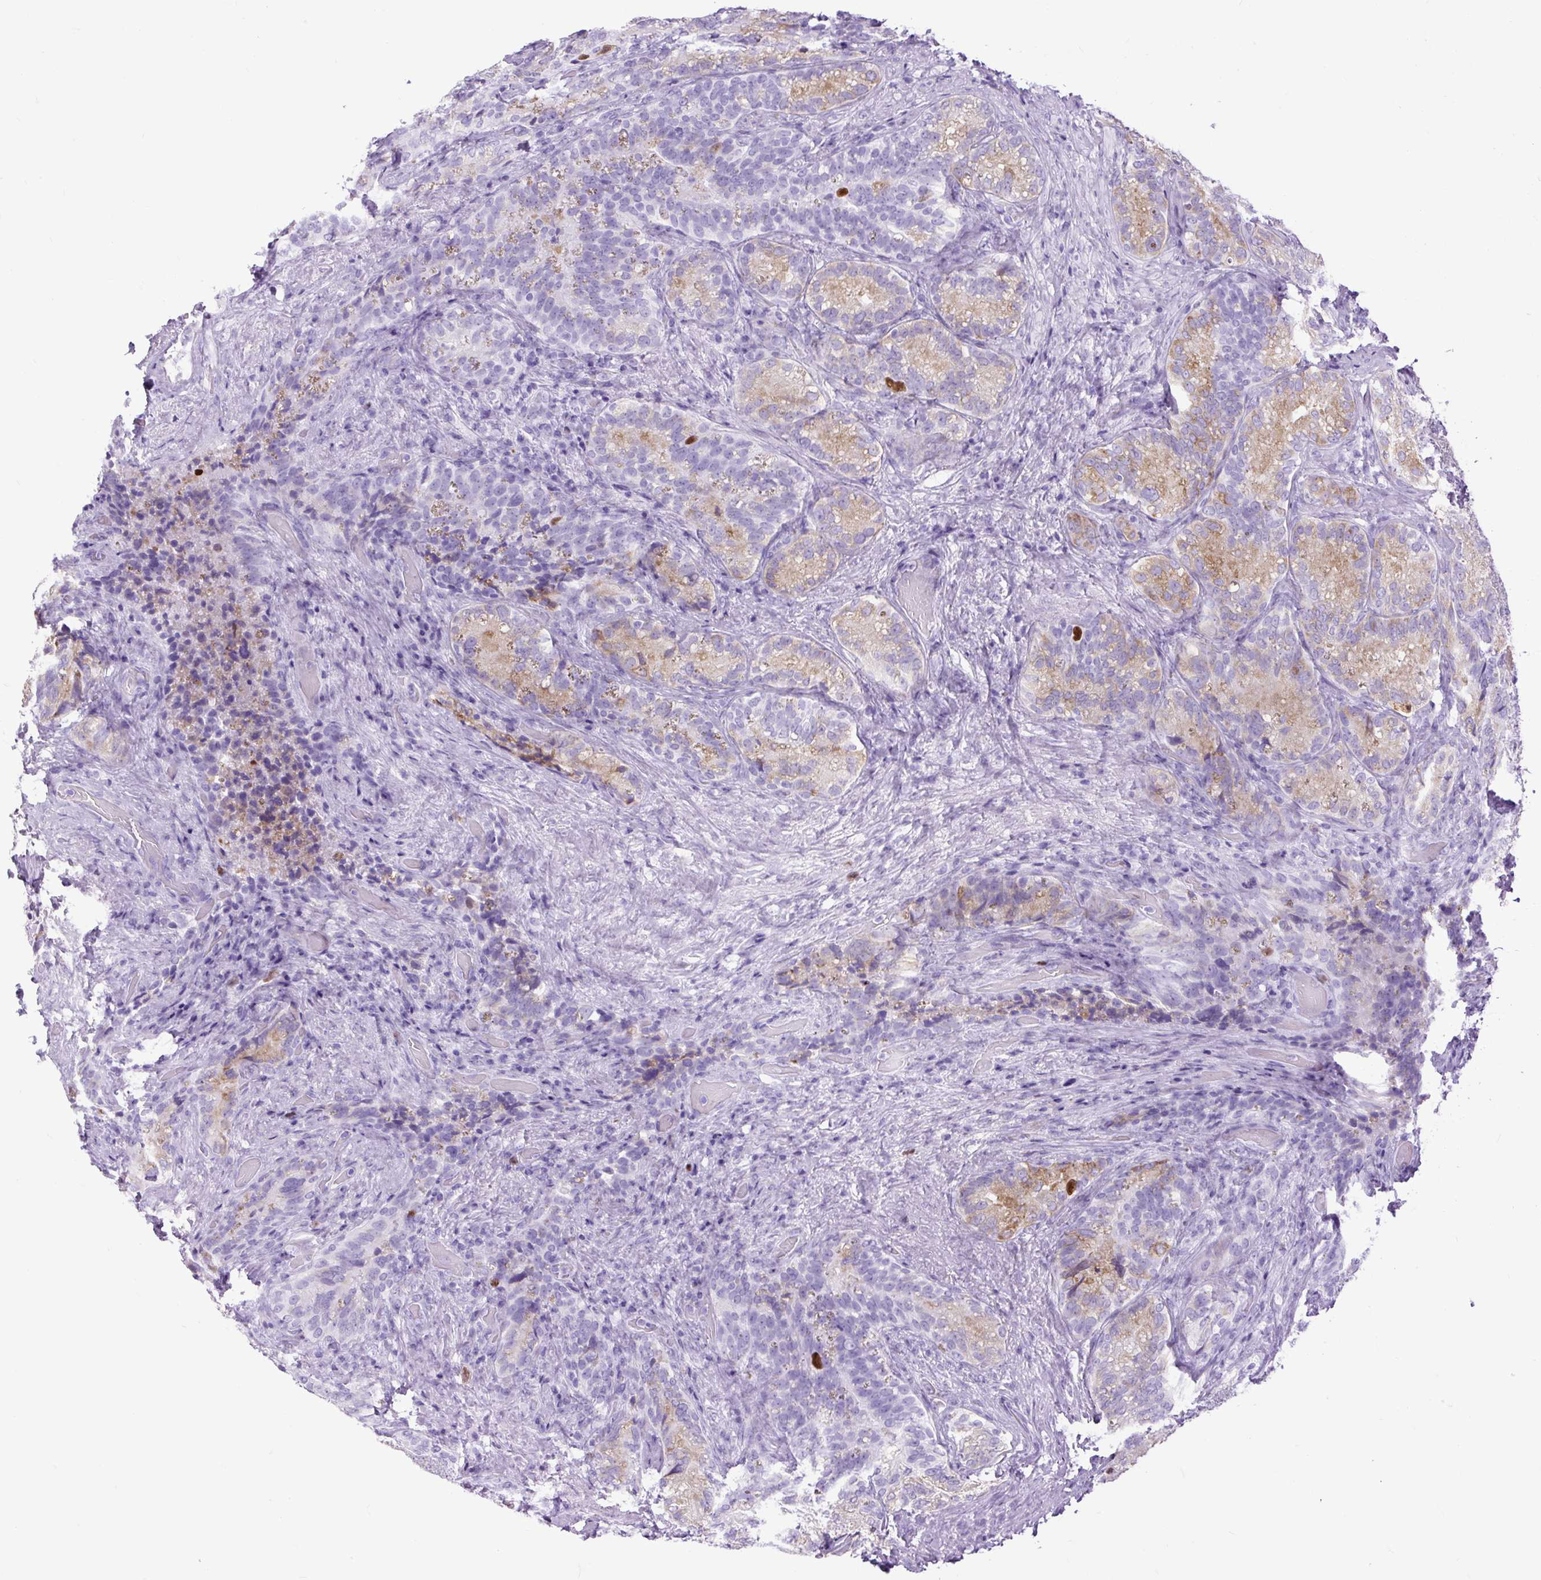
{"staining": {"intensity": "moderate", "quantity": "25%-75%", "location": "cytoplasmic/membranous"}, "tissue": "seminal vesicle", "cell_type": "Glandular cells", "image_type": "normal", "snomed": [{"axis": "morphology", "description": "Normal tissue, NOS"}, {"axis": "topography", "description": "Seminal veicle"}], "caption": "An immunohistochemistry (IHC) micrograph of unremarkable tissue is shown. Protein staining in brown shows moderate cytoplasmic/membranous positivity in seminal vesicle within glandular cells. The protein is shown in brown color, while the nuclei are stained blue.", "gene": "RACGAP1", "patient": {"sex": "male", "age": 68}}